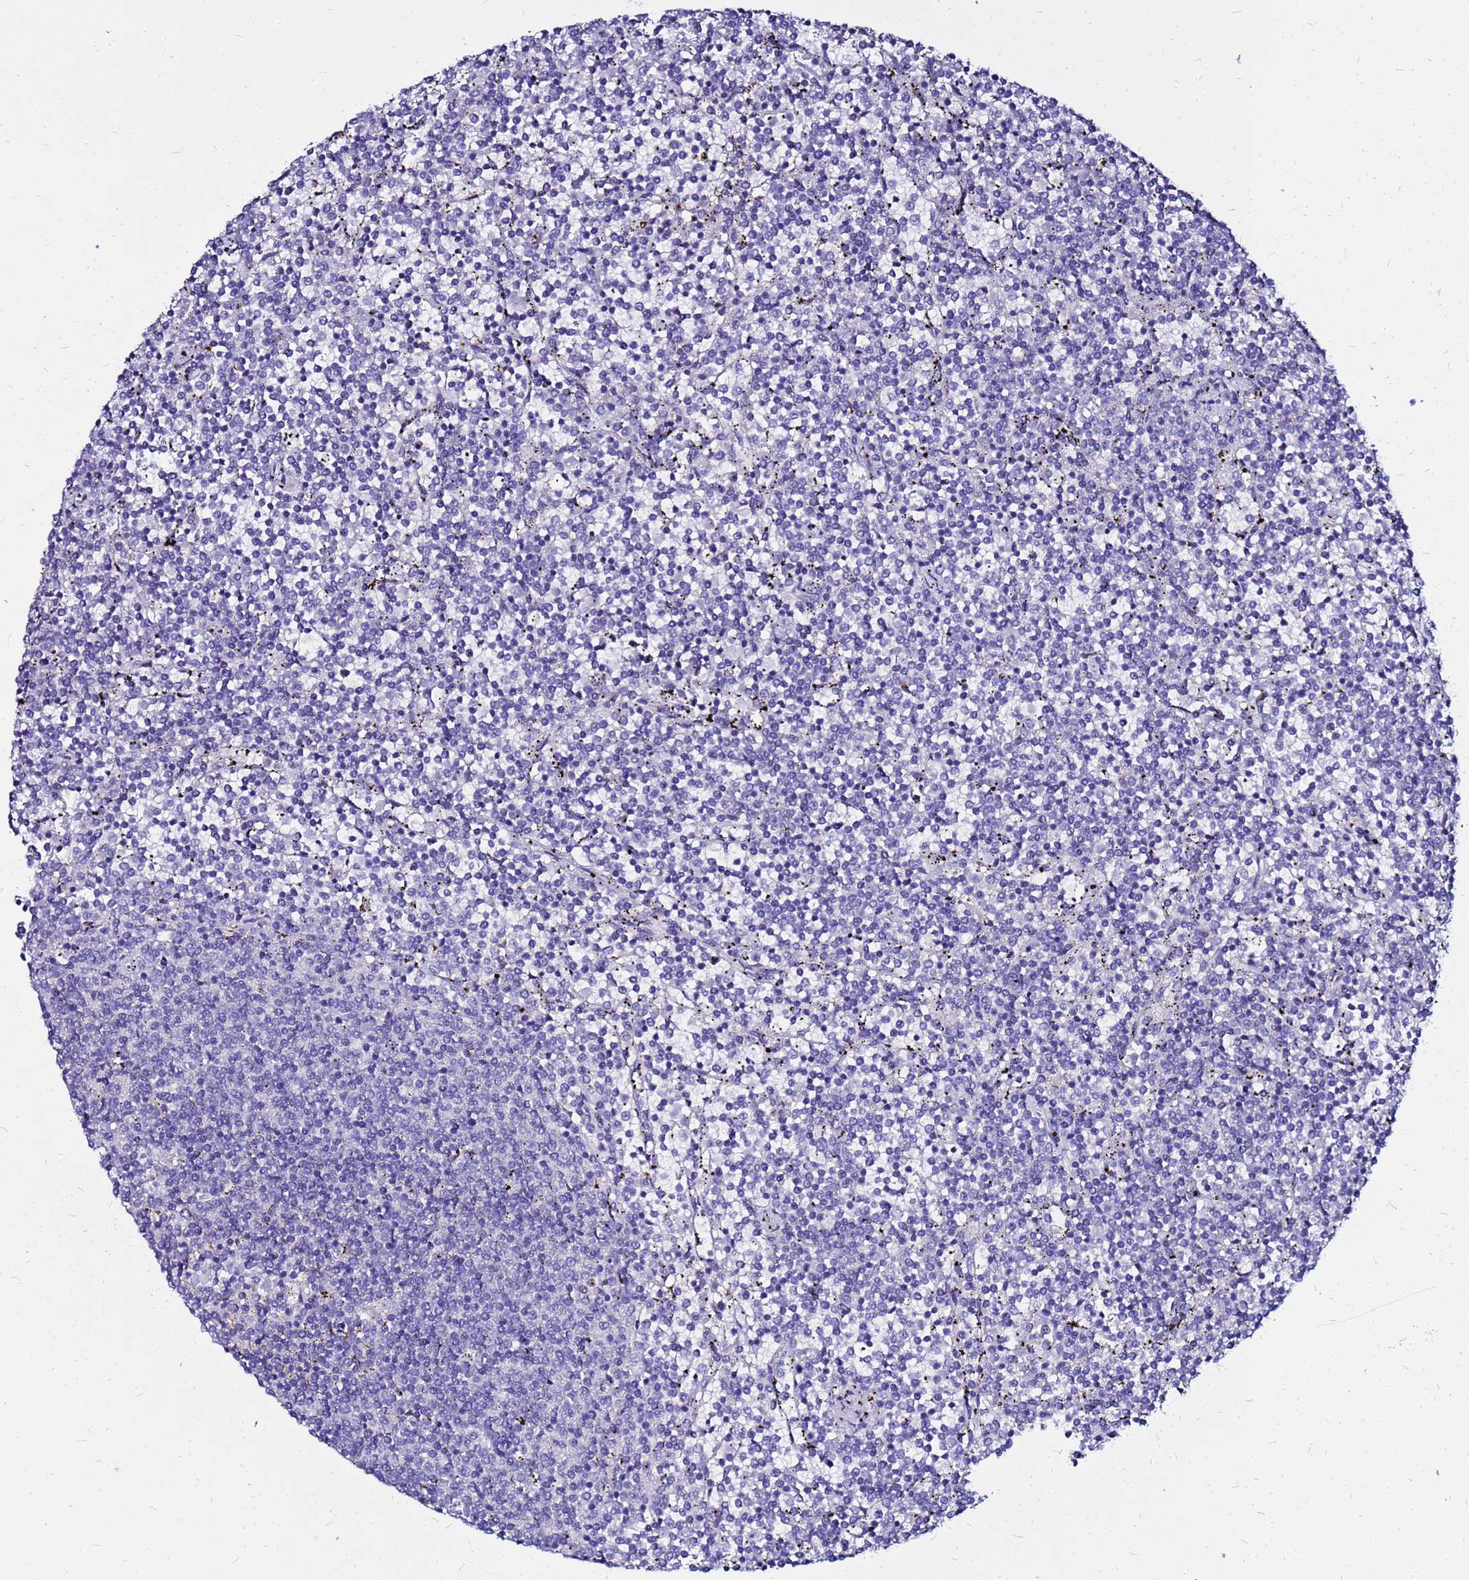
{"staining": {"intensity": "negative", "quantity": "none", "location": "none"}, "tissue": "lymphoma", "cell_type": "Tumor cells", "image_type": "cancer", "snomed": [{"axis": "morphology", "description": "Malignant lymphoma, non-Hodgkin's type, Low grade"}, {"axis": "topography", "description": "Spleen"}], "caption": "Immunohistochemical staining of lymphoma reveals no significant expression in tumor cells.", "gene": "ARHGEF5", "patient": {"sex": "female", "age": 50}}